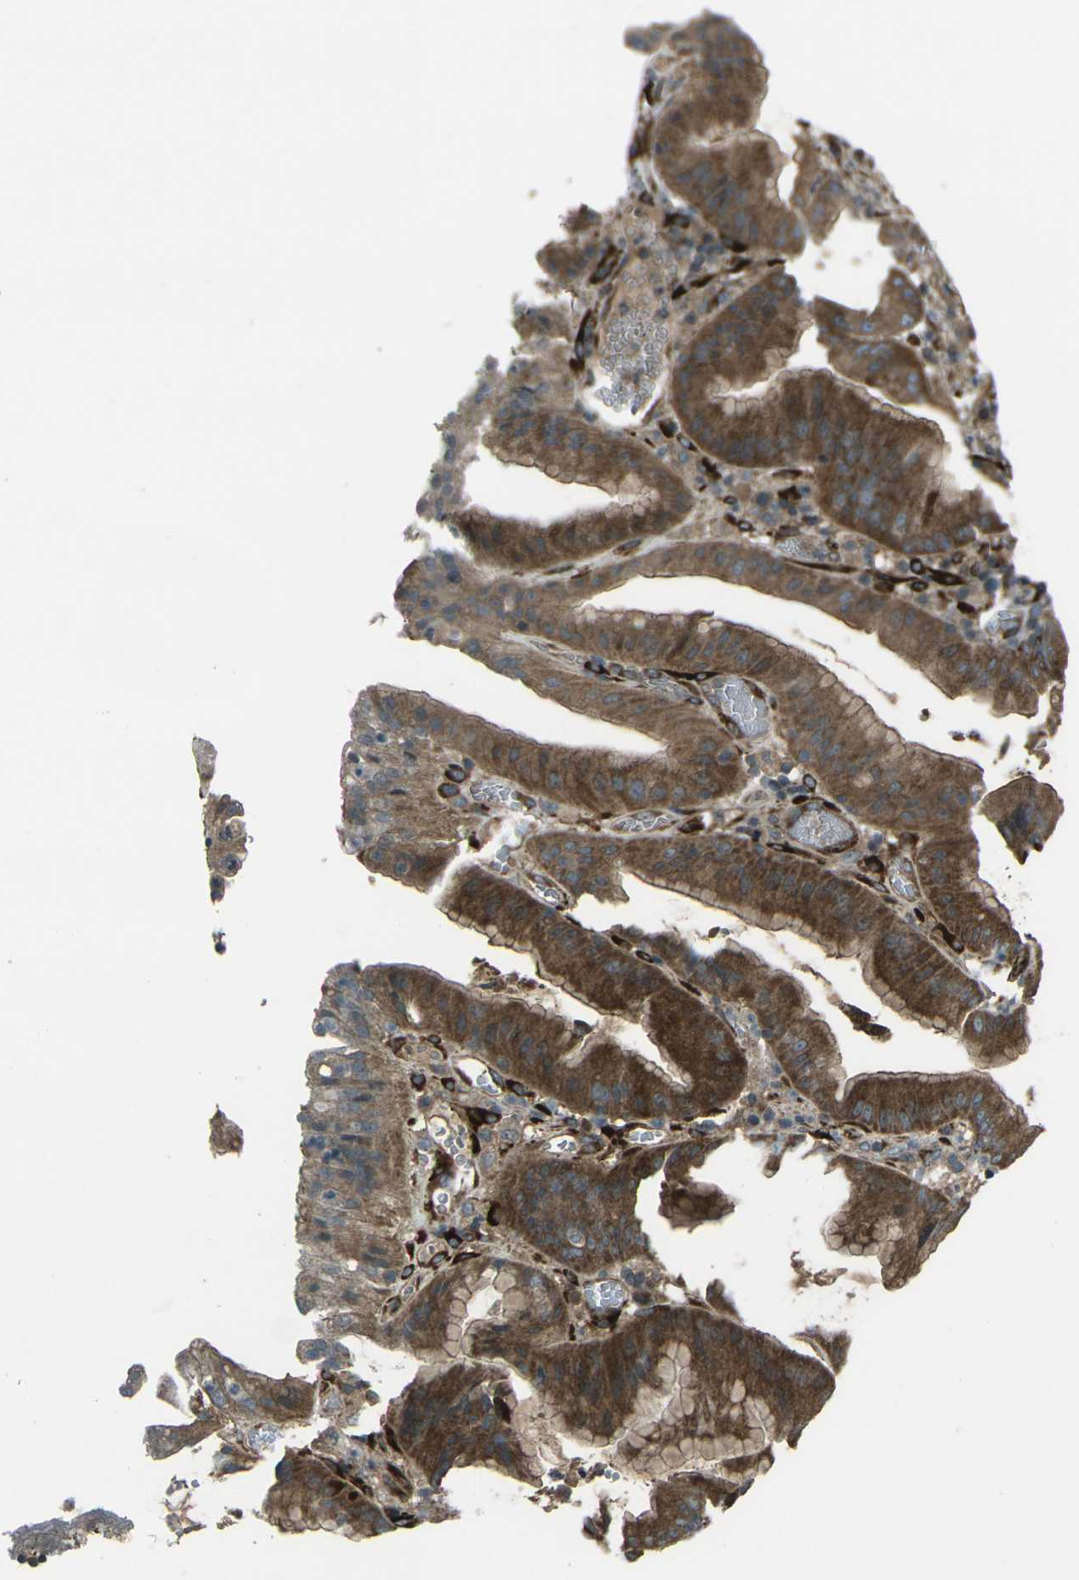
{"staining": {"intensity": "strong", "quantity": "25%-75%", "location": "cytoplasmic/membranous"}, "tissue": "stomach cancer", "cell_type": "Tumor cells", "image_type": "cancer", "snomed": [{"axis": "morphology", "description": "Normal tissue, NOS"}, {"axis": "morphology", "description": "Adenocarcinoma, NOS"}, {"axis": "topography", "description": "Stomach"}], "caption": "The immunohistochemical stain highlights strong cytoplasmic/membranous expression in tumor cells of stomach cancer (adenocarcinoma) tissue.", "gene": "LSMEM1", "patient": {"sex": "male", "age": 48}}